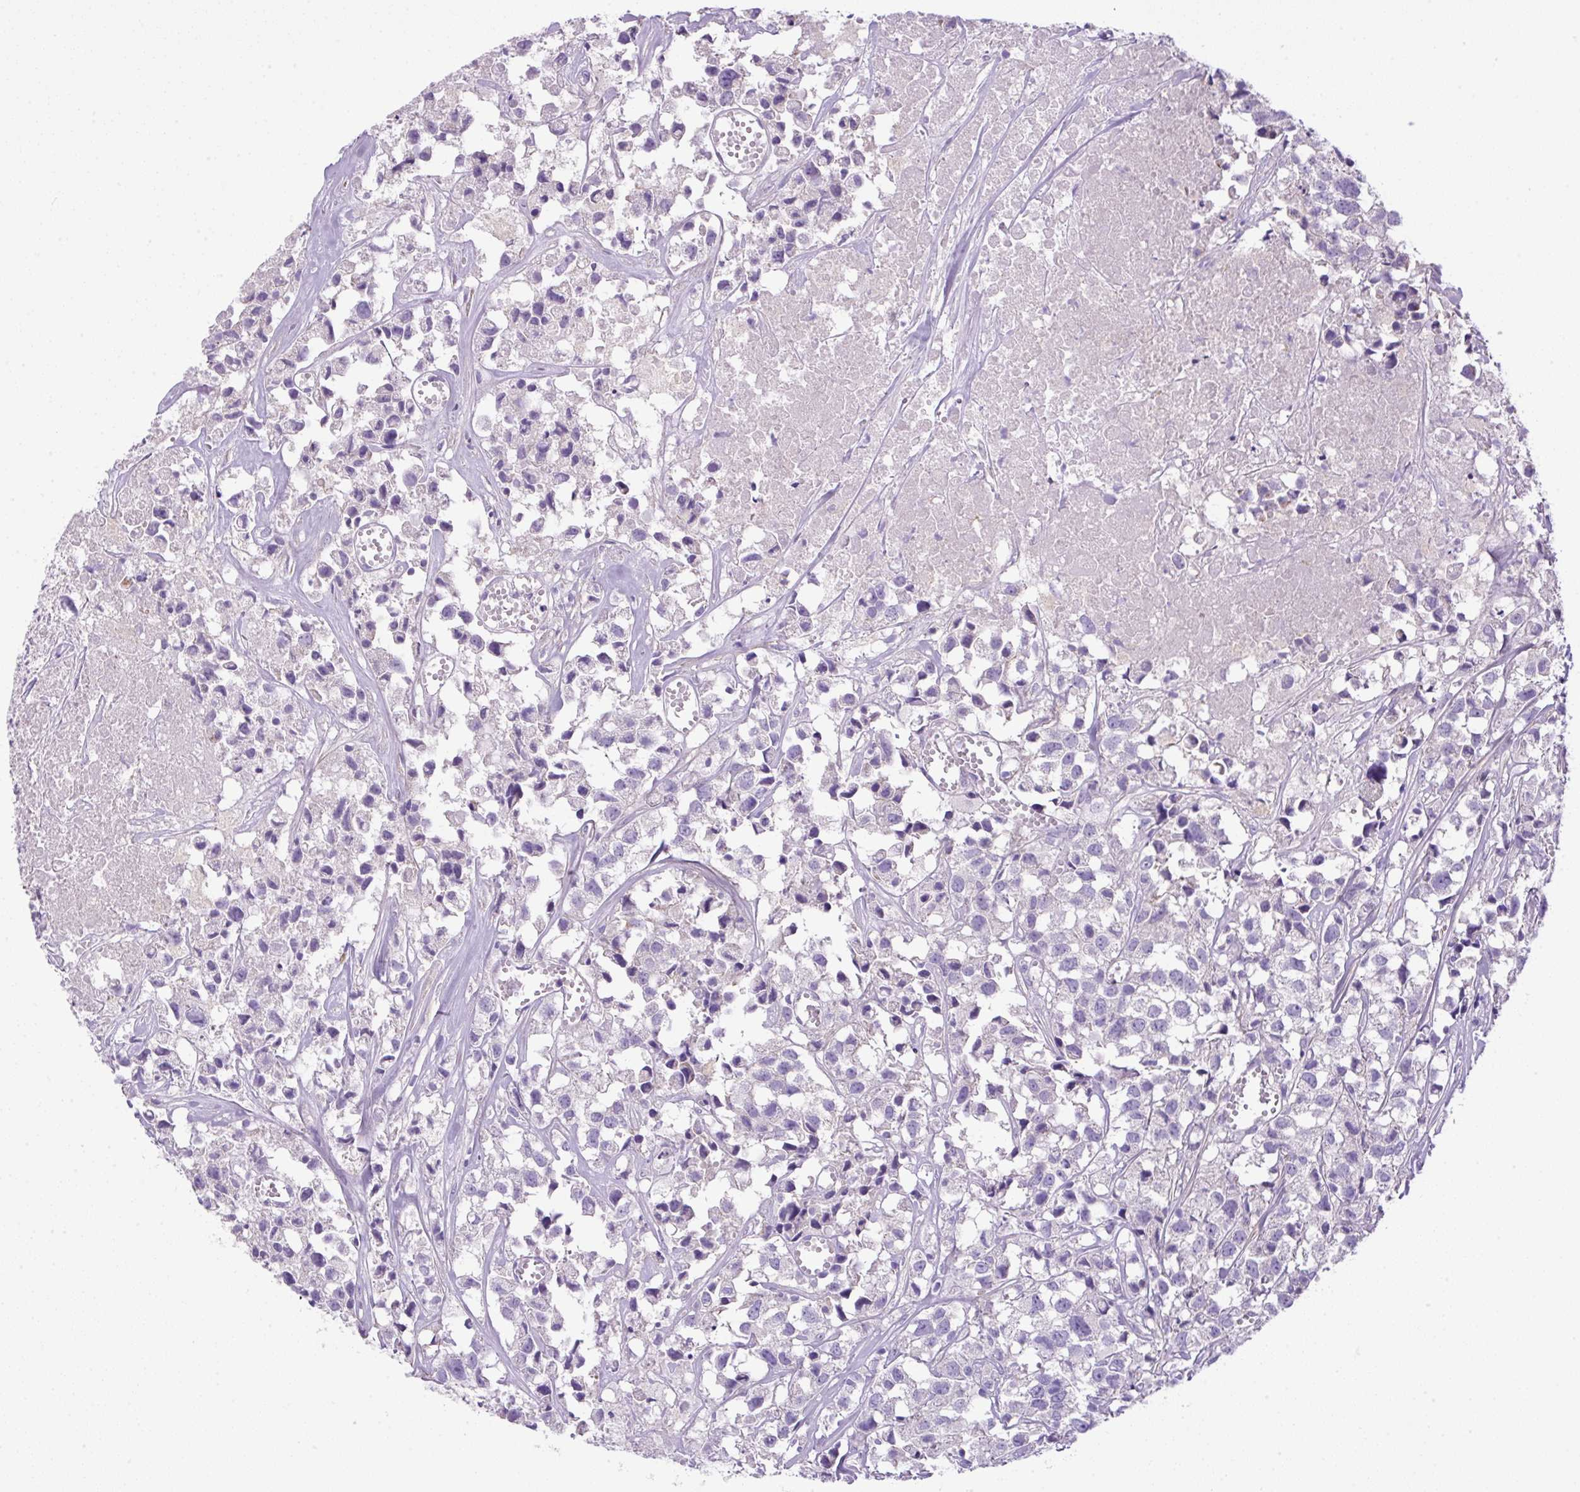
{"staining": {"intensity": "negative", "quantity": "none", "location": "none"}, "tissue": "urothelial cancer", "cell_type": "Tumor cells", "image_type": "cancer", "snomed": [{"axis": "morphology", "description": "Urothelial carcinoma, High grade"}, {"axis": "topography", "description": "Urinary bladder"}], "caption": "Immunohistochemistry histopathology image of urothelial carcinoma (high-grade) stained for a protein (brown), which displays no expression in tumor cells. The staining is performed using DAB (3,3'-diaminobenzidine) brown chromogen with nuclei counter-stained in using hematoxylin.", "gene": "NPTN", "patient": {"sex": "female", "age": 75}}